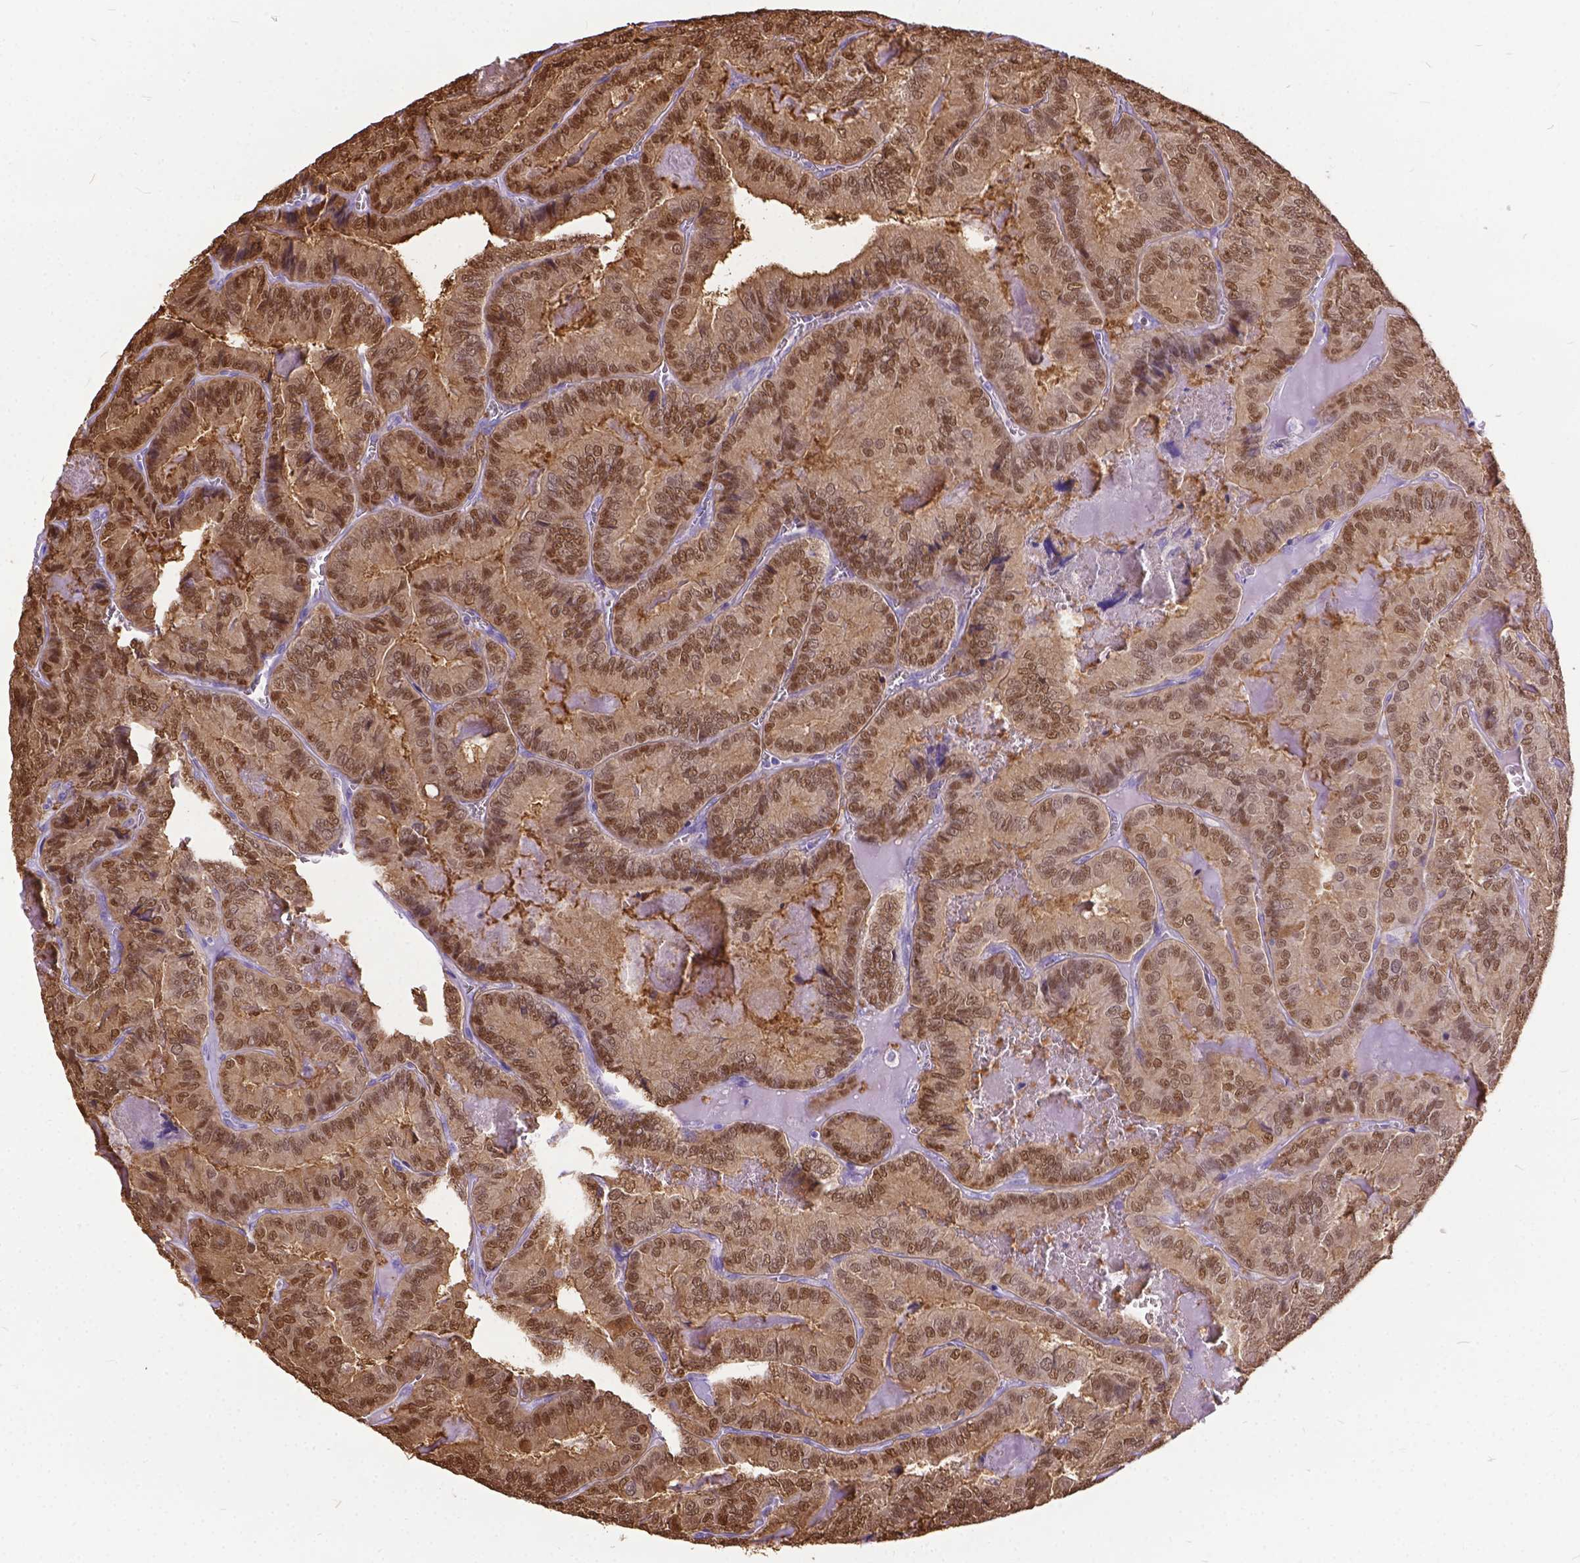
{"staining": {"intensity": "moderate", "quantity": ">75%", "location": "cytoplasmic/membranous,nuclear"}, "tissue": "thyroid cancer", "cell_type": "Tumor cells", "image_type": "cancer", "snomed": [{"axis": "morphology", "description": "Papillary adenocarcinoma, NOS"}, {"axis": "topography", "description": "Thyroid gland"}], "caption": "Moderate cytoplasmic/membranous and nuclear staining is present in approximately >75% of tumor cells in thyroid cancer (papillary adenocarcinoma).", "gene": "TMEM169", "patient": {"sex": "female", "age": 75}}